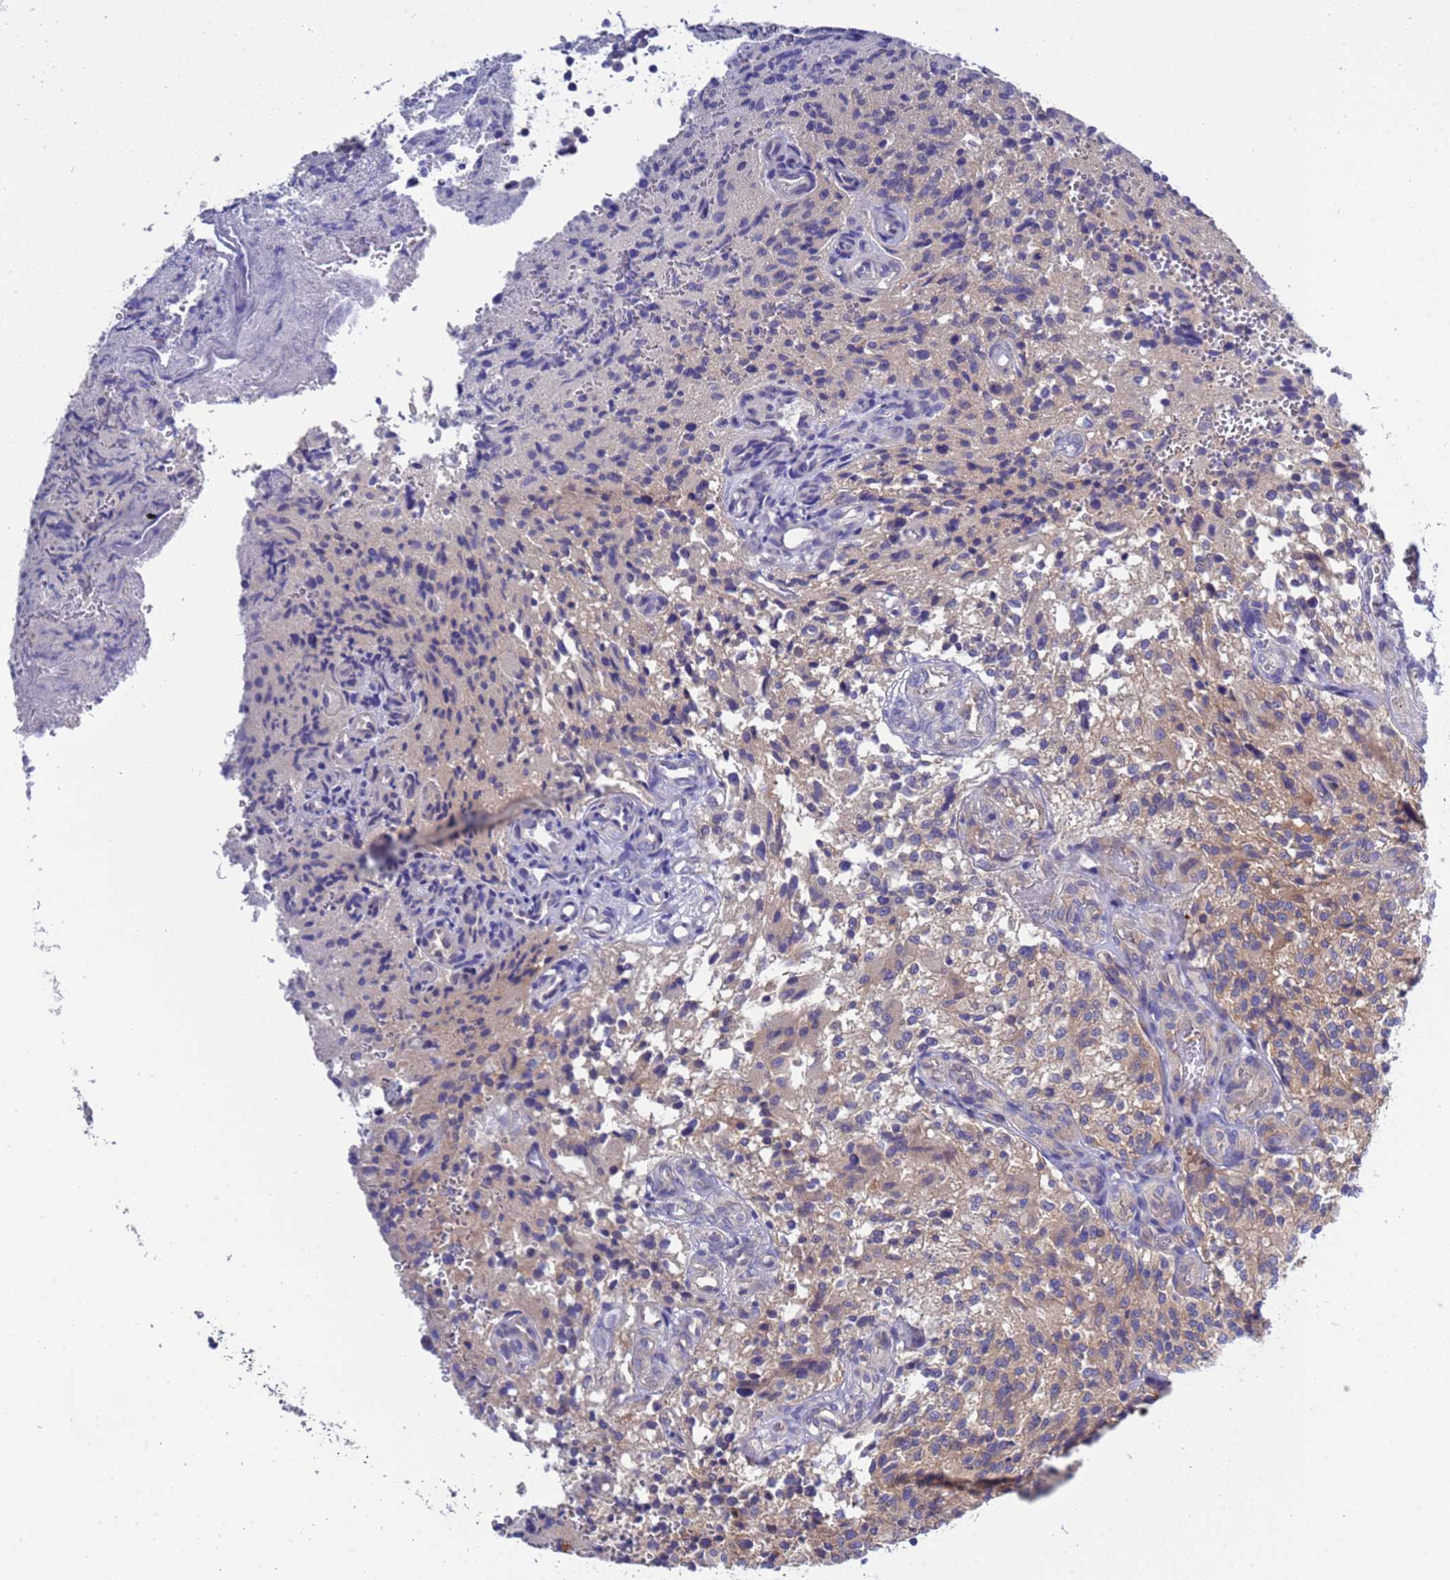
{"staining": {"intensity": "weak", "quantity": "<25%", "location": "cytoplasmic/membranous"}, "tissue": "glioma", "cell_type": "Tumor cells", "image_type": "cancer", "snomed": [{"axis": "morphology", "description": "Normal tissue, NOS"}, {"axis": "morphology", "description": "Glioma, malignant, High grade"}, {"axis": "topography", "description": "Cerebral cortex"}], "caption": "The image demonstrates no staining of tumor cells in malignant glioma (high-grade).", "gene": "RC3H2", "patient": {"sex": "male", "age": 56}}